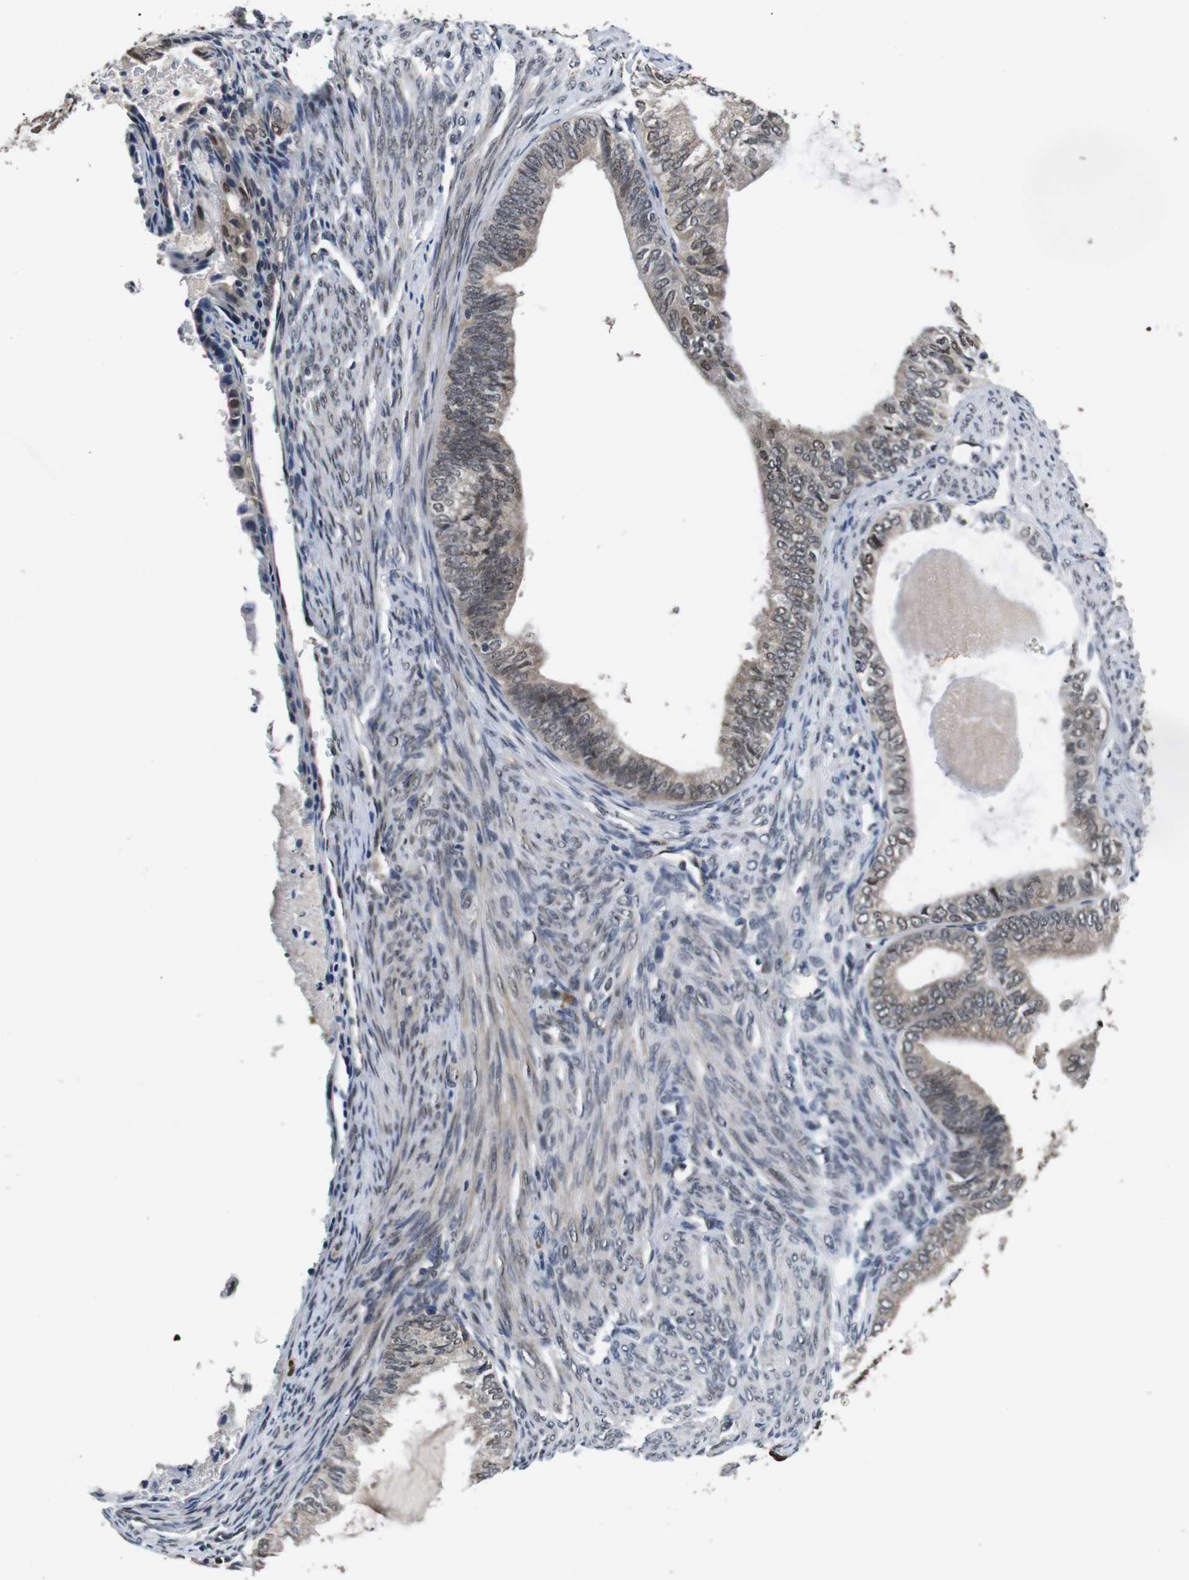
{"staining": {"intensity": "weak", "quantity": ">75%", "location": "cytoplasmic/membranous,nuclear"}, "tissue": "endometrial cancer", "cell_type": "Tumor cells", "image_type": "cancer", "snomed": [{"axis": "morphology", "description": "Adenocarcinoma, NOS"}, {"axis": "topography", "description": "Endometrium"}], "caption": "Protein expression analysis of human adenocarcinoma (endometrial) reveals weak cytoplasmic/membranous and nuclear expression in approximately >75% of tumor cells.", "gene": "ZBTB46", "patient": {"sex": "female", "age": 86}}